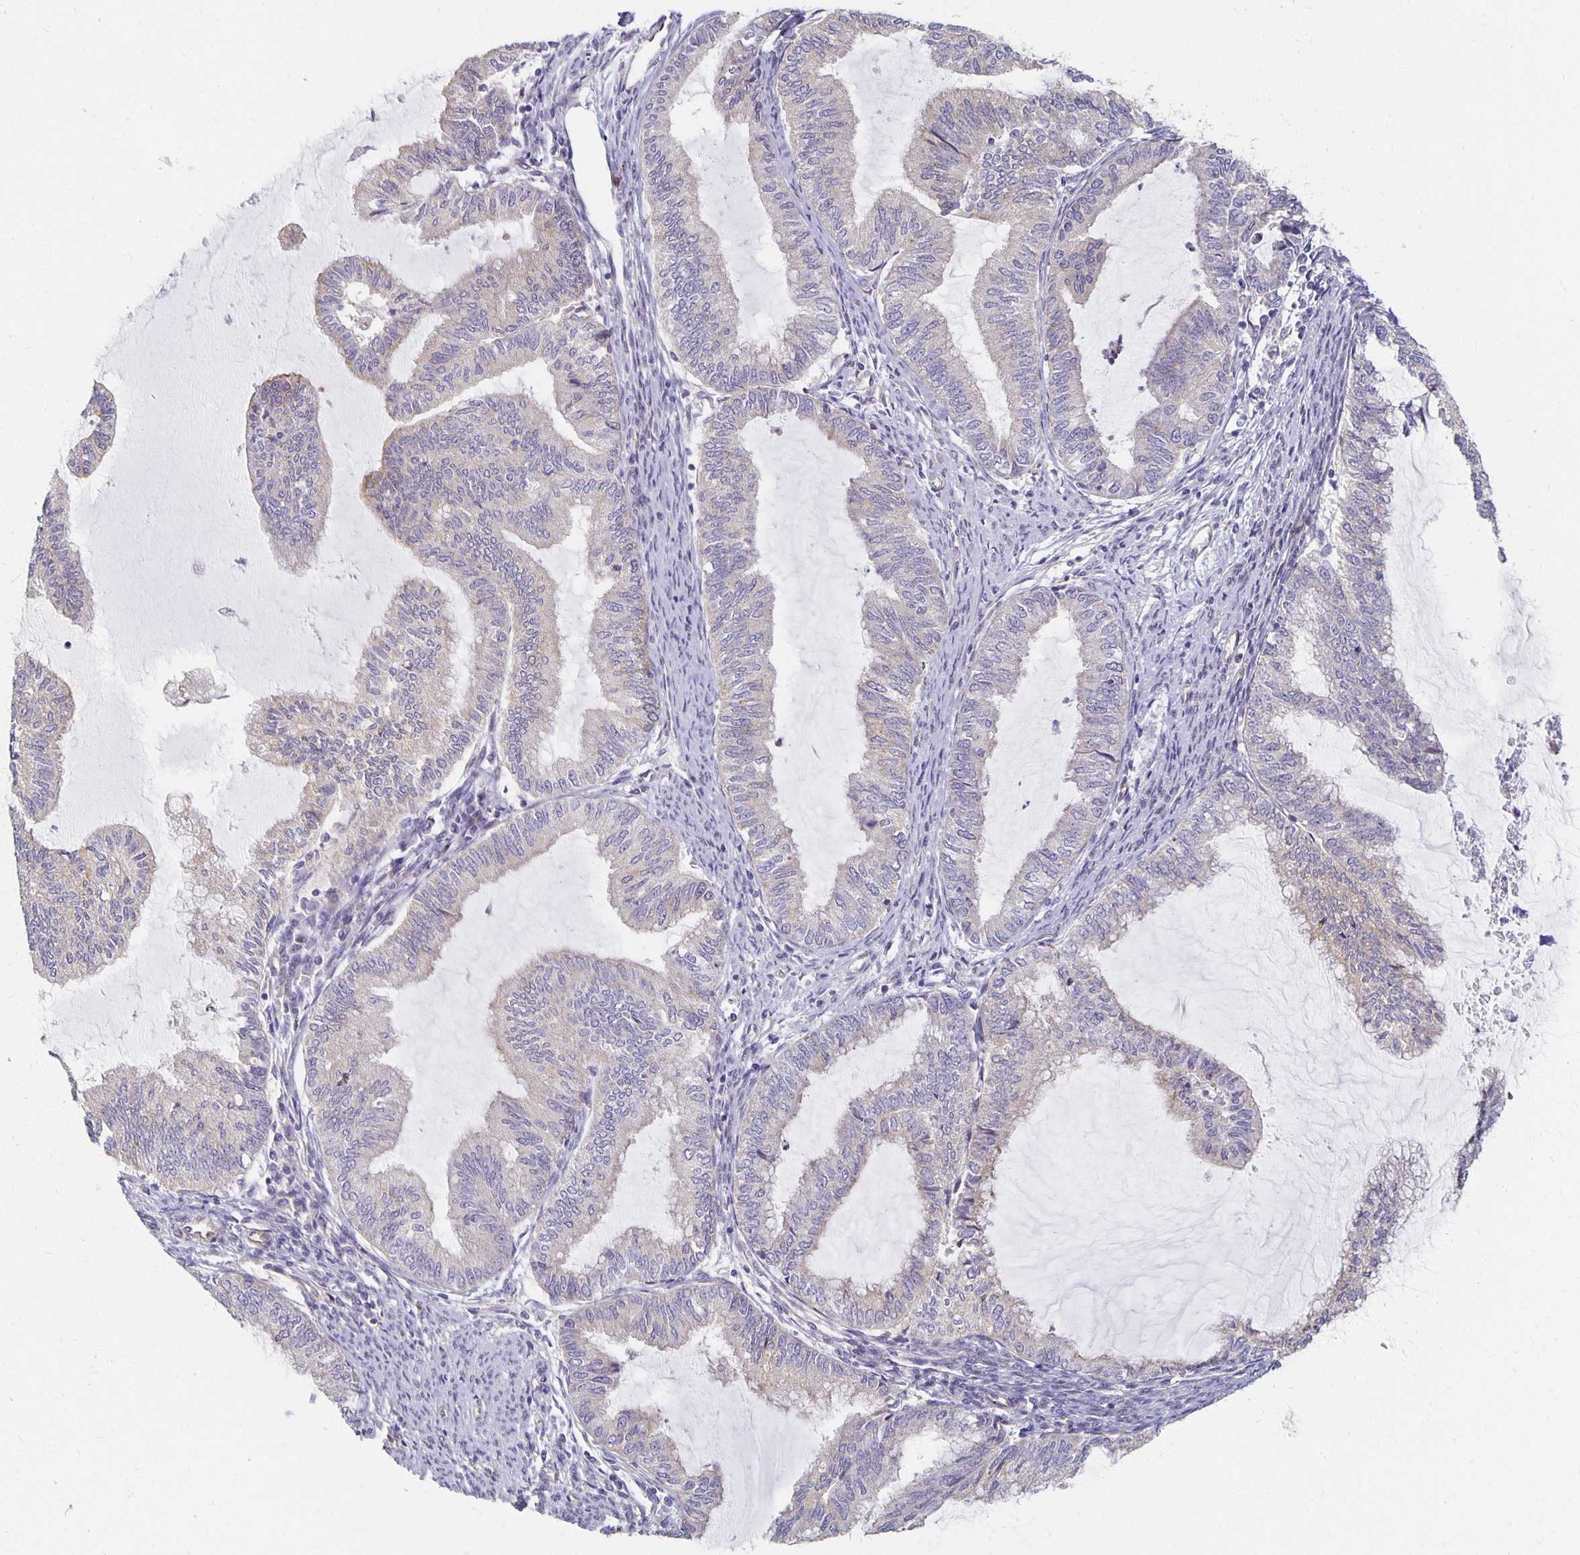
{"staining": {"intensity": "negative", "quantity": "none", "location": "none"}, "tissue": "endometrial cancer", "cell_type": "Tumor cells", "image_type": "cancer", "snomed": [{"axis": "morphology", "description": "Adenocarcinoma, NOS"}, {"axis": "topography", "description": "Endometrium"}], "caption": "This image is of adenocarcinoma (endometrial) stained with immunohistochemistry (IHC) to label a protein in brown with the nuclei are counter-stained blue. There is no positivity in tumor cells.", "gene": "SORL1", "patient": {"sex": "female", "age": 79}}